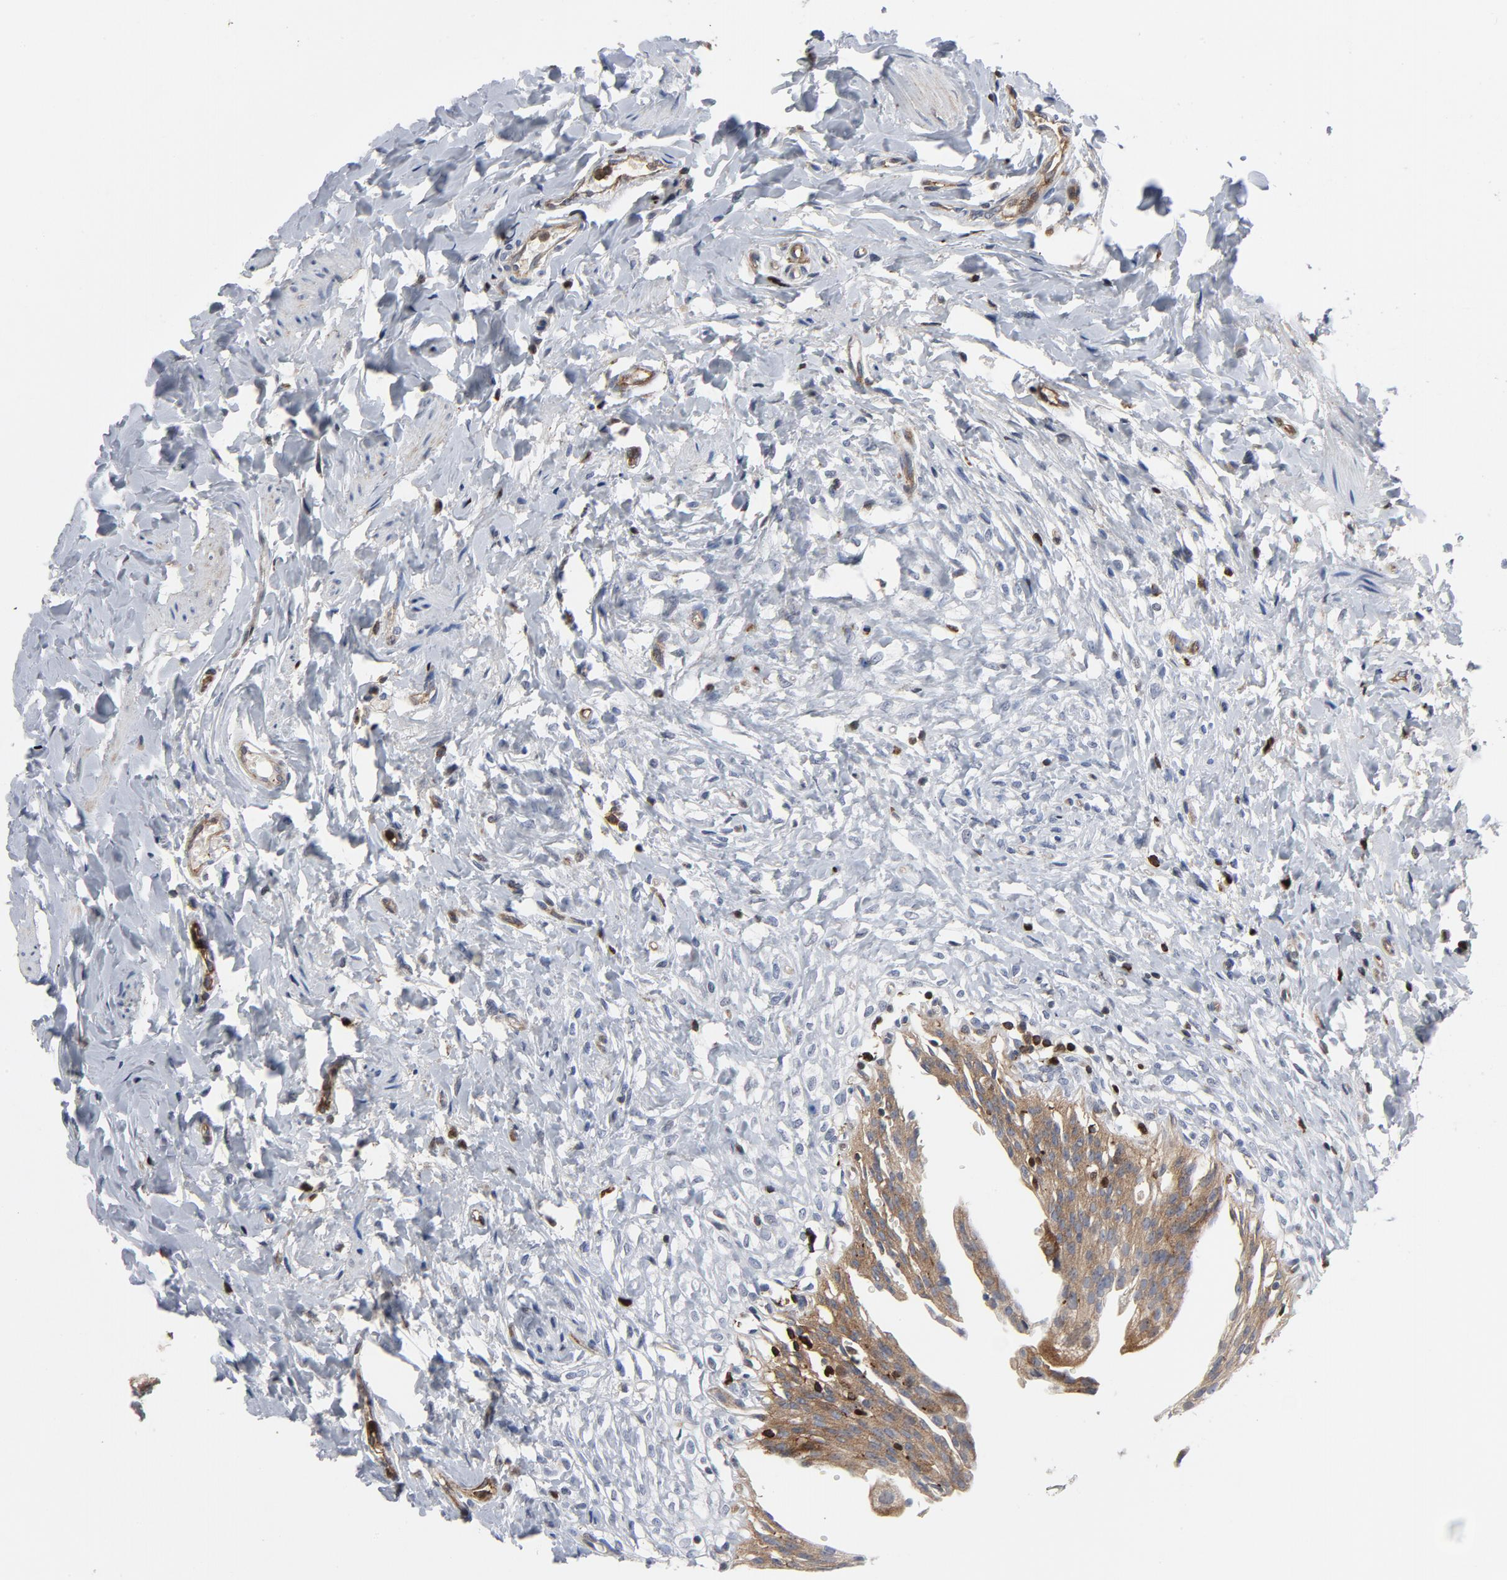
{"staining": {"intensity": "strong", "quantity": ">75%", "location": "cytoplasmic/membranous"}, "tissue": "urinary bladder", "cell_type": "Urothelial cells", "image_type": "normal", "snomed": [{"axis": "morphology", "description": "Normal tissue, NOS"}, {"axis": "topography", "description": "Urinary bladder"}], "caption": "A photomicrograph showing strong cytoplasmic/membranous staining in approximately >75% of urothelial cells in normal urinary bladder, as visualized by brown immunohistochemical staining.", "gene": "YES1", "patient": {"sex": "female", "age": 80}}